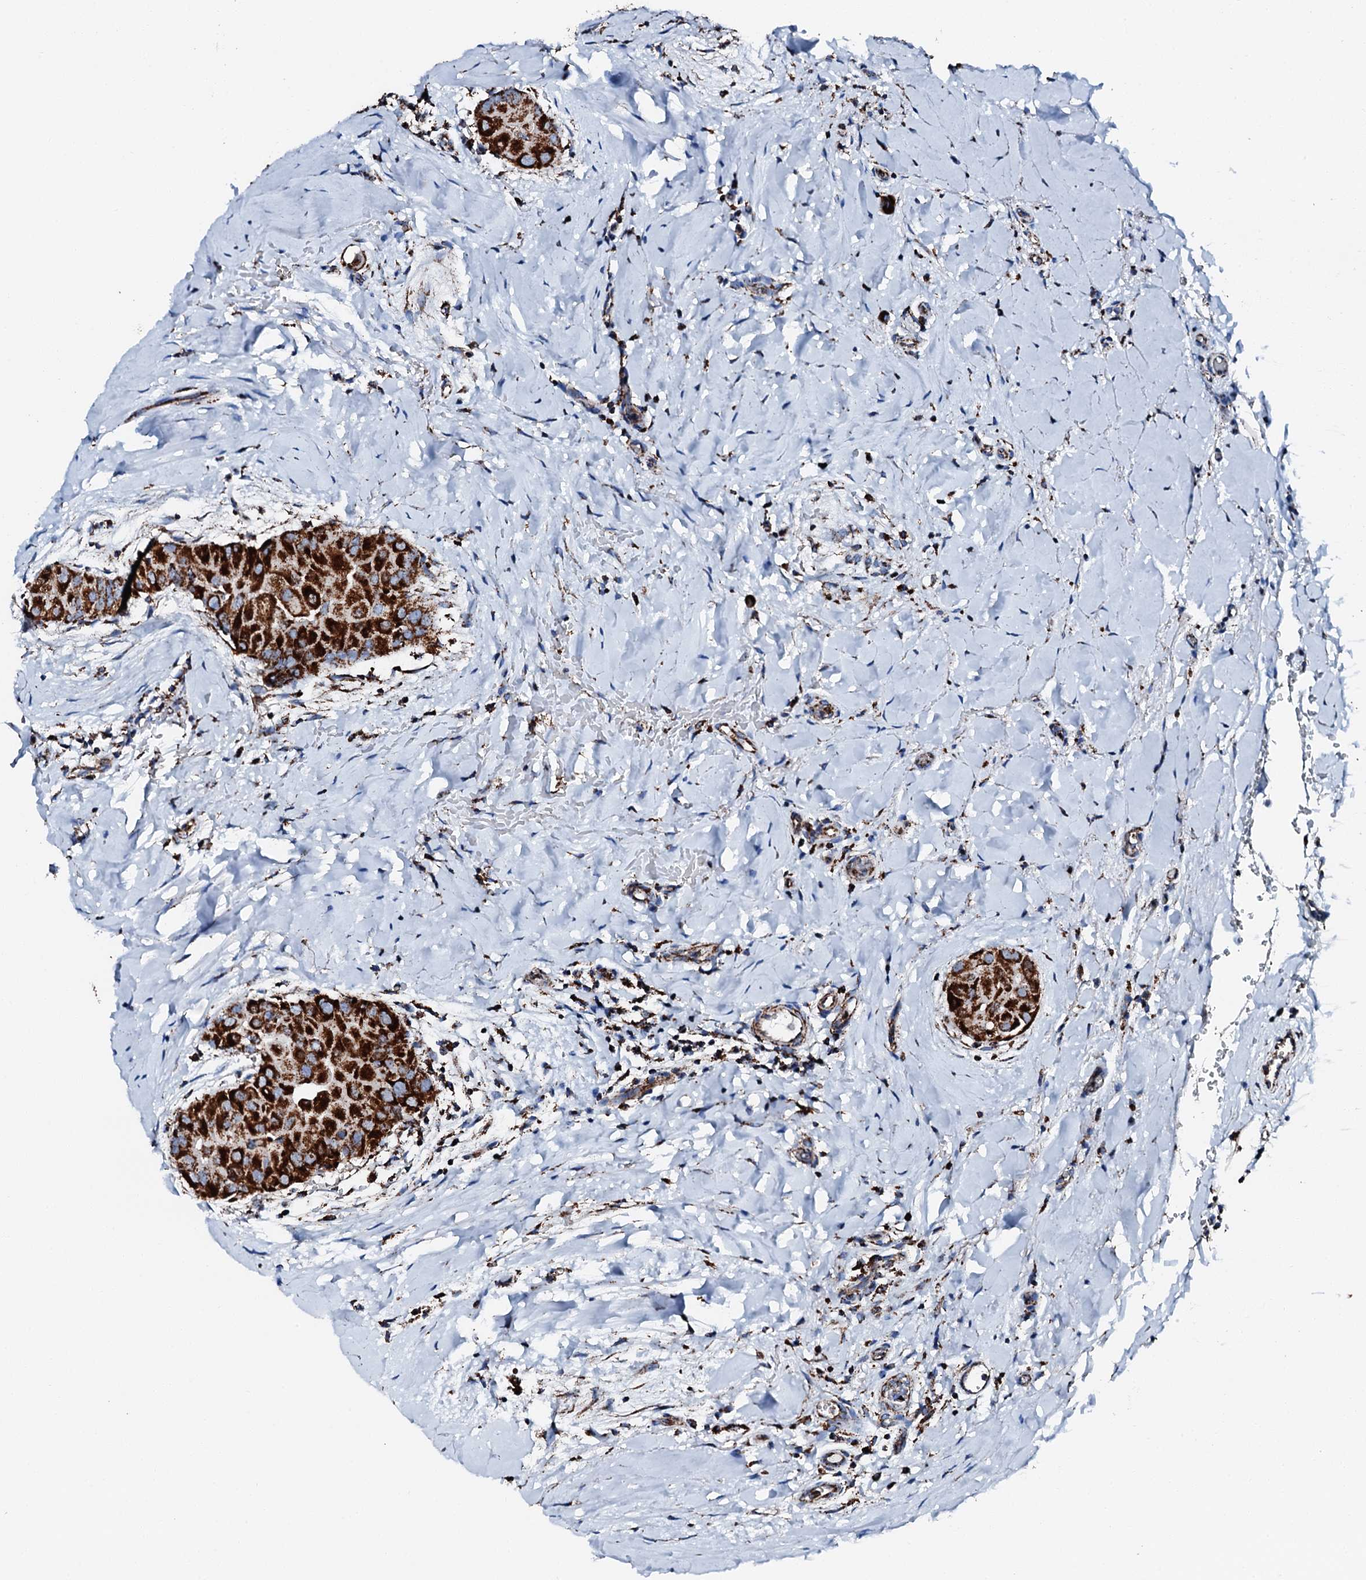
{"staining": {"intensity": "strong", "quantity": ">75%", "location": "cytoplasmic/membranous"}, "tissue": "thyroid cancer", "cell_type": "Tumor cells", "image_type": "cancer", "snomed": [{"axis": "morphology", "description": "Papillary adenocarcinoma, NOS"}, {"axis": "topography", "description": "Thyroid gland"}], "caption": "Tumor cells exhibit high levels of strong cytoplasmic/membranous positivity in approximately >75% of cells in human thyroid papillary adenocarcinoma.", "gene": "HADH", "patient": {"sex": "male", "age": 33}}